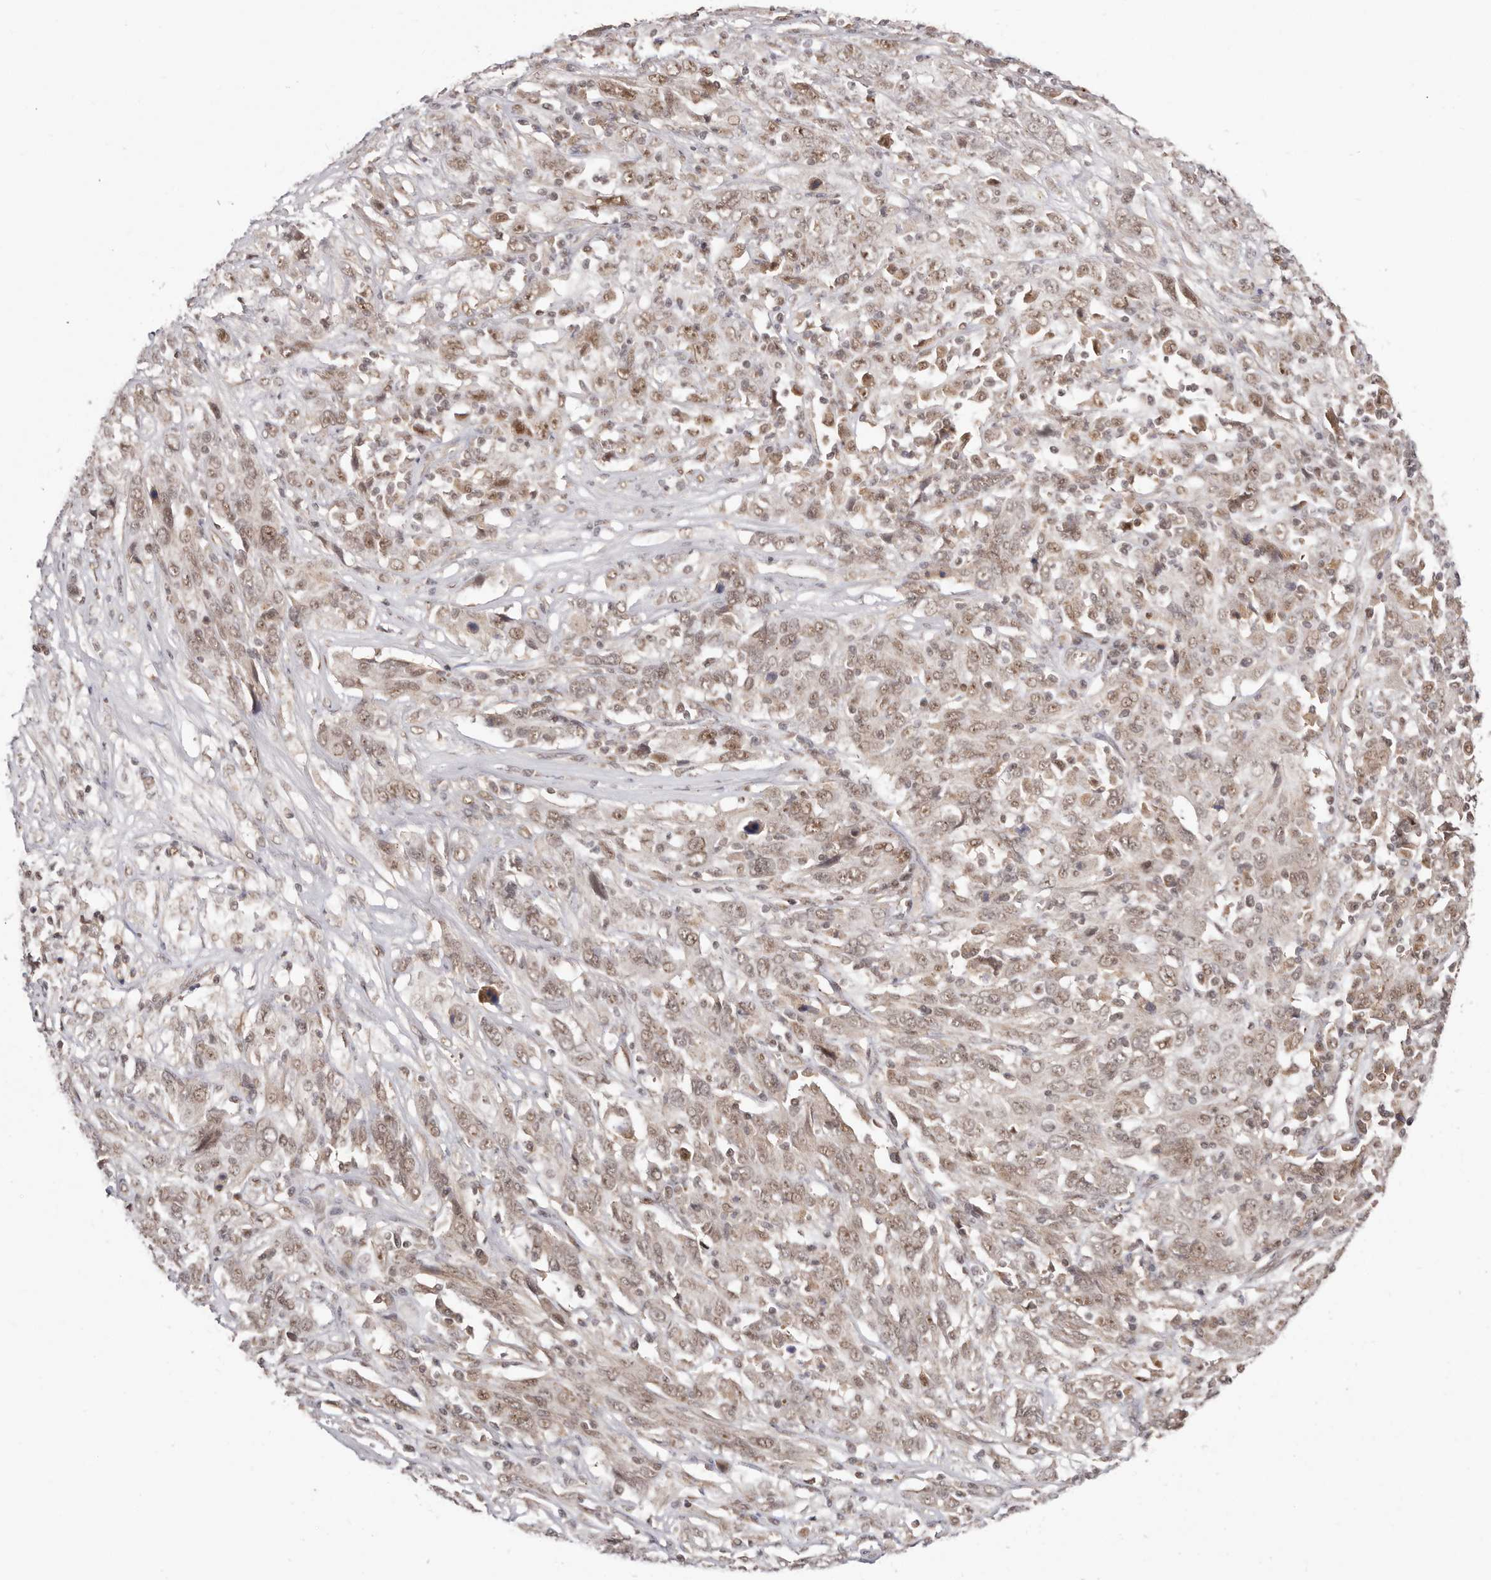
{"staining": {"intensity": "weak", "quantity": ">75%", "location": "nuclear"}, "tissue": "cervical cancer", "cell_type": "Tumor cells", "image_type": "cancer", "snomed": [{"axis": "morphology", "description": "Squamous cell carcinoma, NOS"}, {"axis": "topography", "description": "Cervix"}], "caption": "DAB (3,3'-diaminobenzidine) immunohistochemical staining of squamous cell carcinoma (cervical) demonstrates weak nuclear protein positivity in about >75% of tumor cells. (IHC, brightfield microscopy, high magnification).", "gene": "MED8", "patient": {"sex": "female", "age": 46}}